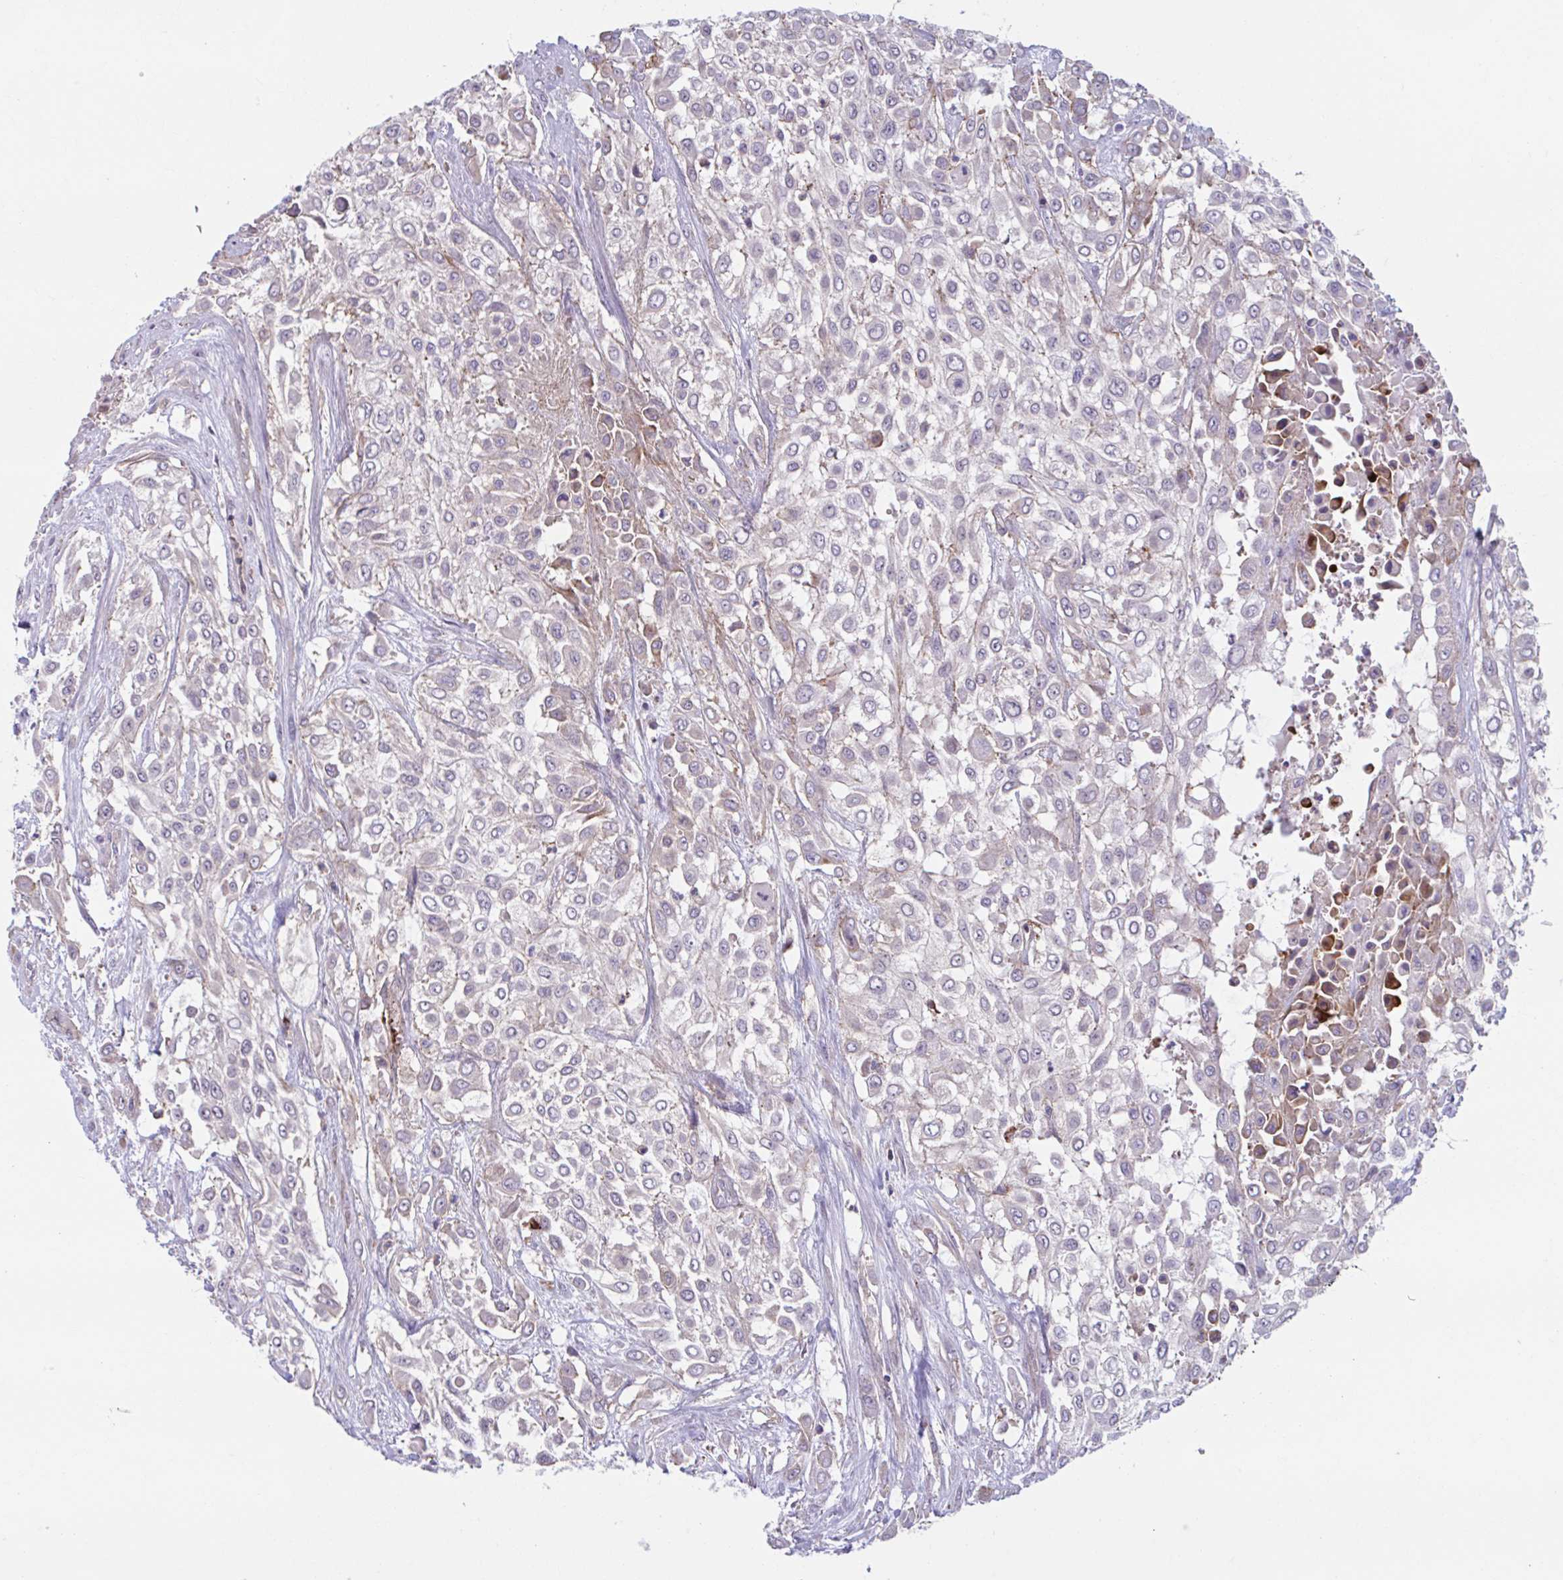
{"staining": {"intensity": "negative", "quantity": "none", "location": "none"}, "tissue": "urothelial cancer", "cell_type": "Tumor cells", "image_type": "cancer", "snomed": [{"axis": "morphology", "description": "Urothelial carcinoma, High grade"}, {"axis": "topography", "description": "Urinary bladder"}], "caption": "Tumor cells are negative for protein expression in human urothelial cancer.", "gene": "ADAT3", "patient": {"sex": "male", "age": 57}}